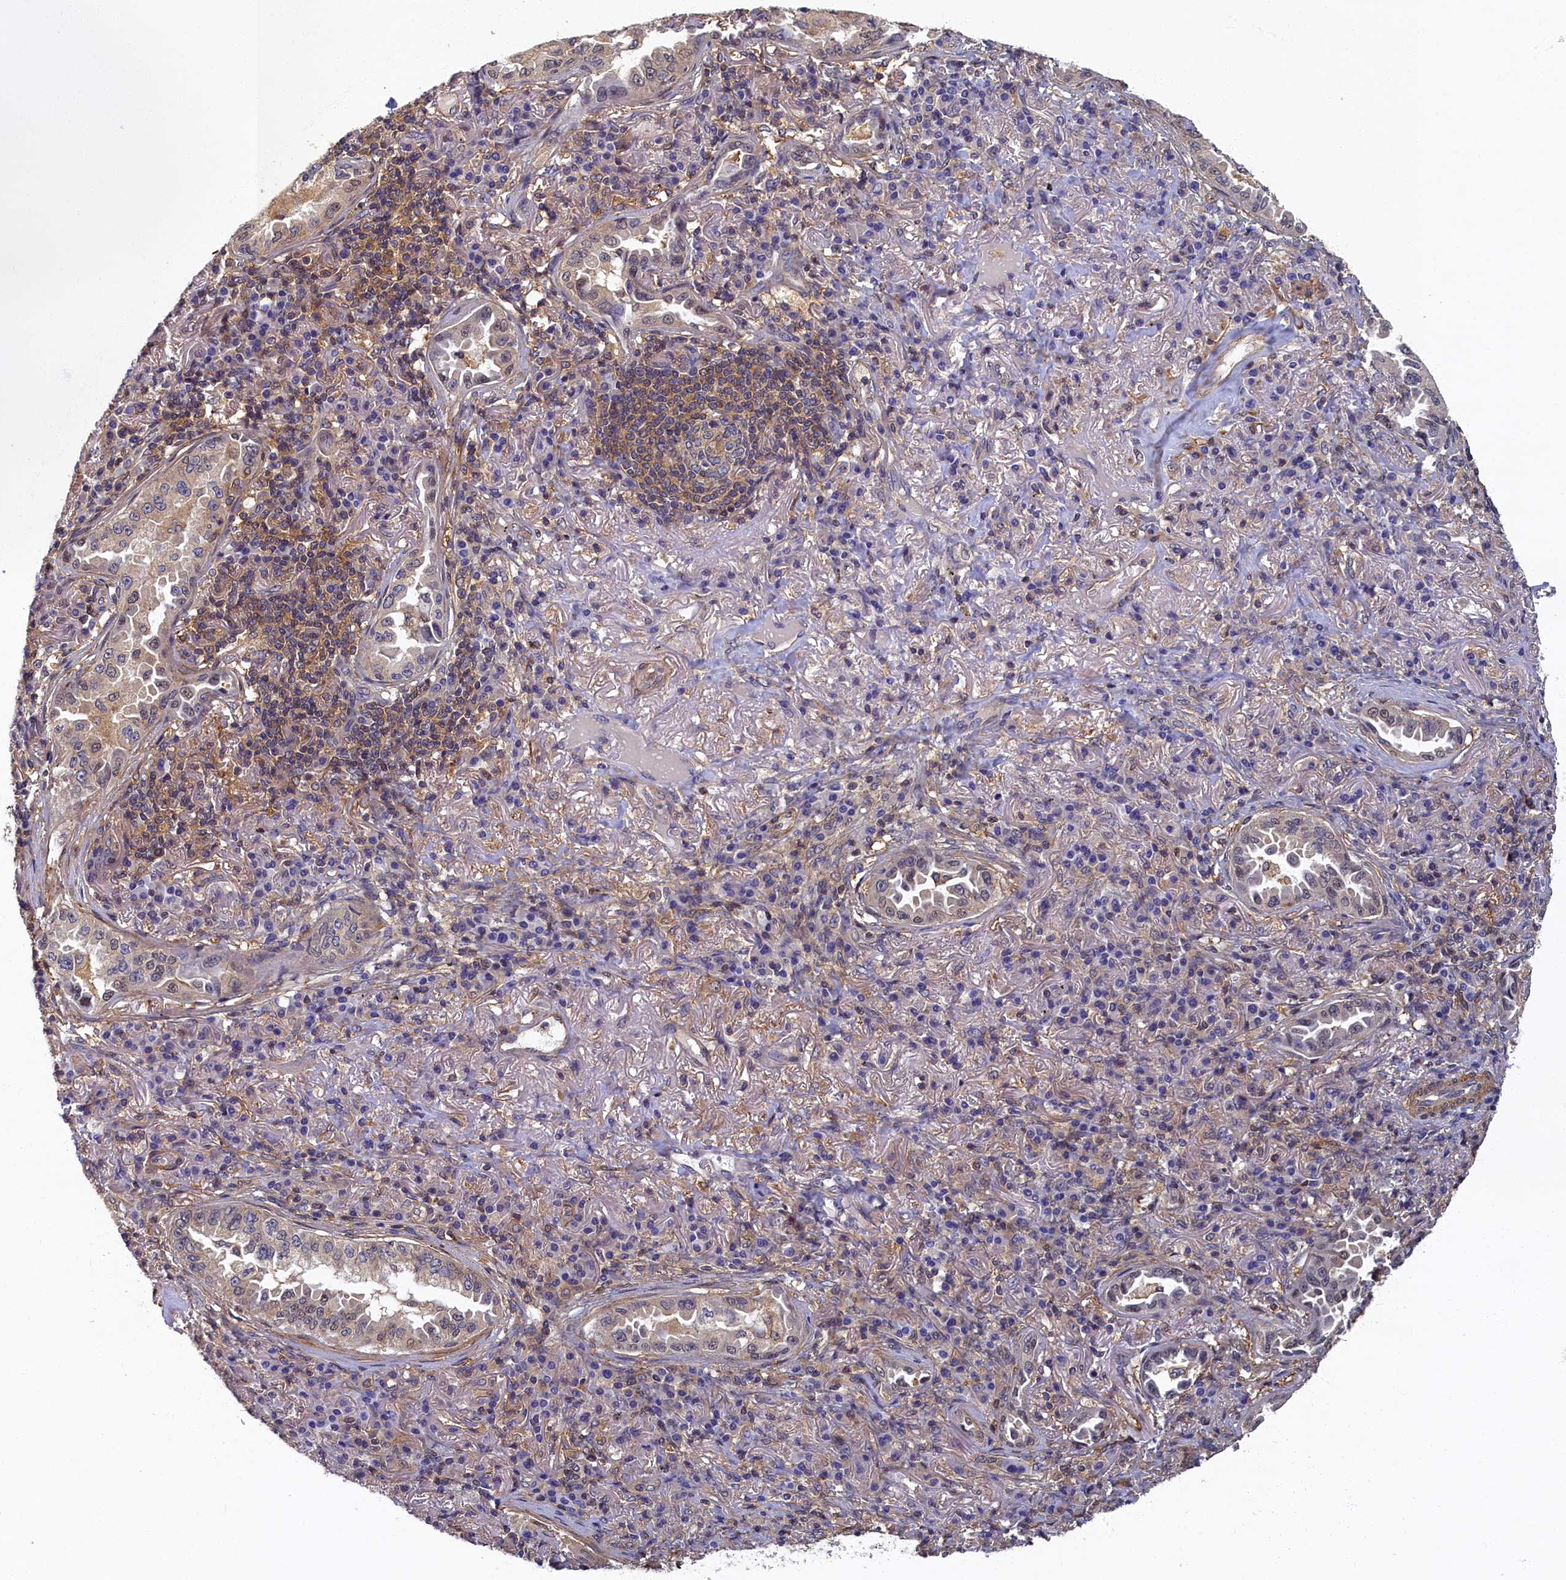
{"staining": {"intensity": "weak", "quantity": "<25%", "location": "nuclear"}, "tissue": "lung cancer", "cell_type": "Tumor cells", "image_type": "cancer", "snomed": [{"axis": "morphology", "description": "Adenocarcinoma, NOS"}, {"axis": "topography", "description": "Lung"}], "caption": "This is an immunohistochemistry (IHC) micrograph of human lung cancer (adenocarcinoma). There is no positivity in tumor cells.", "gene": "TBCB", "patient": {"sex": "female", "age": 69}}